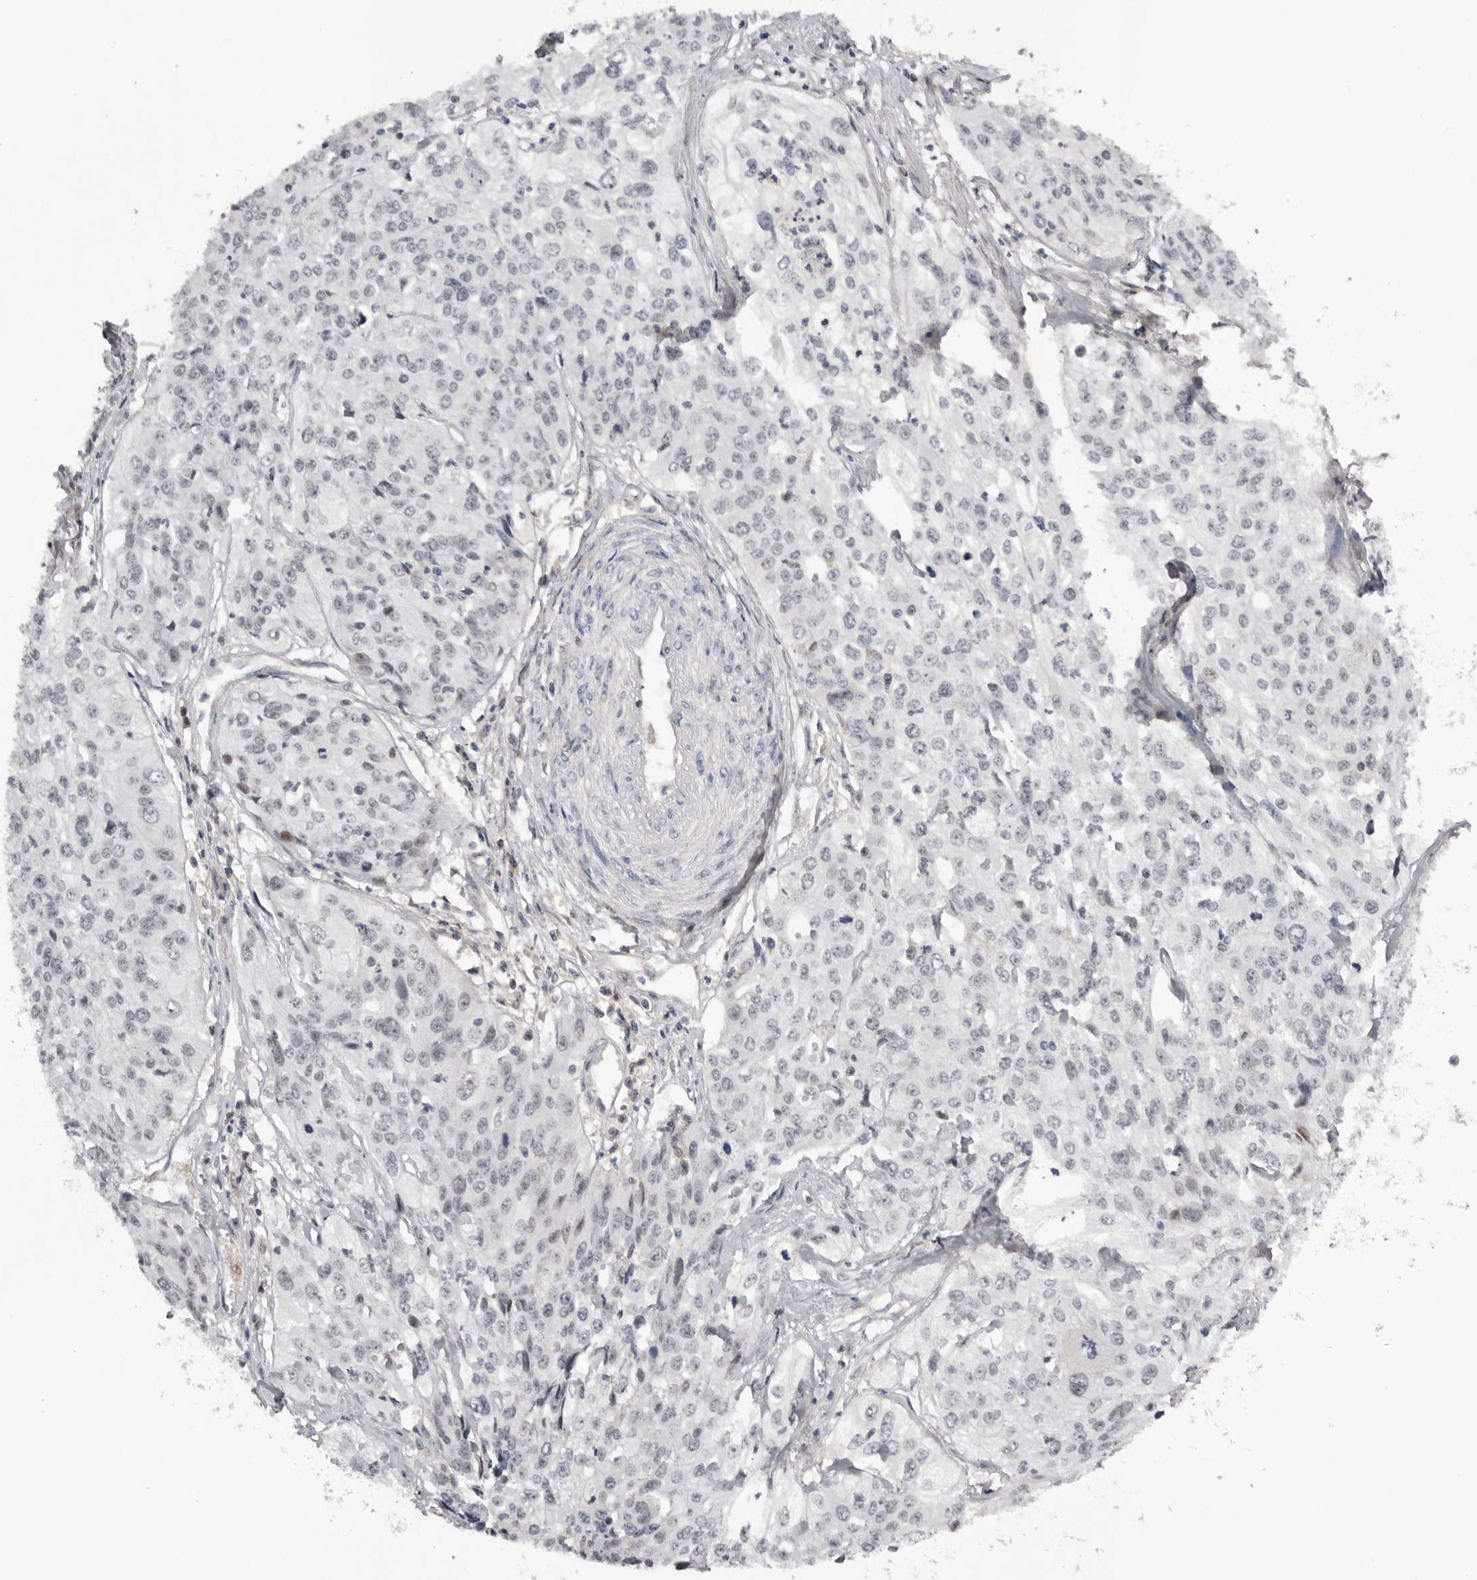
{"staining": {"intensity": "negative", "quantity": "none", "location": "none"}, "tissue": "cervical cancer", "cell_type": "Tumor cells", "image_type": "cancer", "snomed": [{"axis": "morphology", "description": "Squamous cell carcinoma, NOS"}, {"axis": "topography", "description": "Cervix"}], "caption": "Immunohistochemistry histopathology image of neoplastic tissue: squamous cell carcinoma (cervical) stained with DAB (3,3'-diaminobenzidine) exhibits no significant protein expression in tumor cells.", "gene": "KIF2B", "patient": {"sex": "female", "age": 31}}